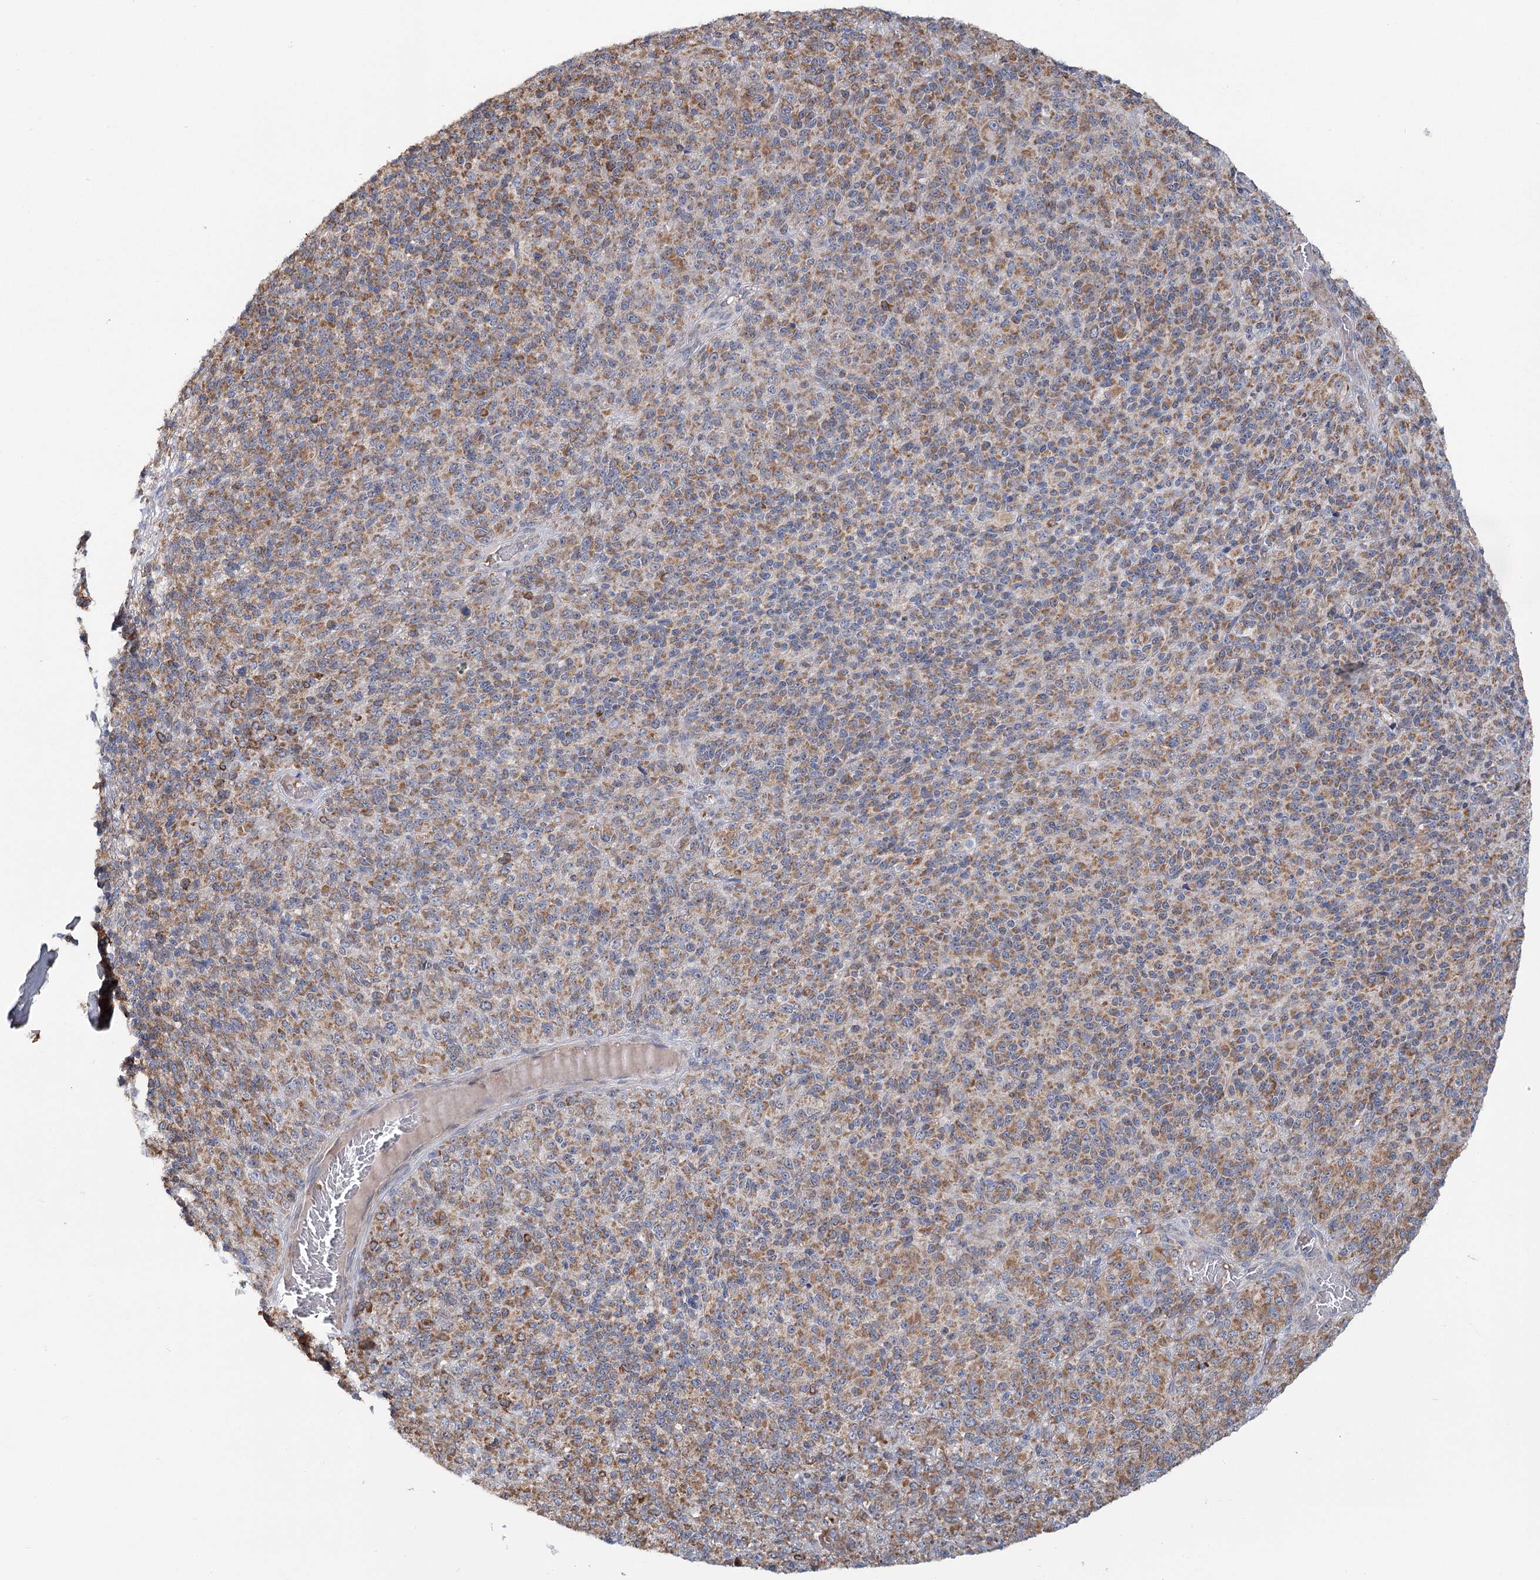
{"staining": {"intensity": "moderate", "quantity": ">75%", "location": "cytoplasmic/membranous"}, "tissue": "melanoma", "cell_type": "Tumor cells", "image_type": "cancer", "snomed": [{"axis": "morphology", "description": "Malignant melanoma, Metastatic site"}, {"axis": "topography", "description": "Brain"}], "caption": "Tumor cells demonstrate moderate cytoplasmic/membranous positivity in approximately >75% of cells in malignant melanoma (metastatic site).", "gene": "CIB4", "patient": {"sex": "female", "age": 56}}